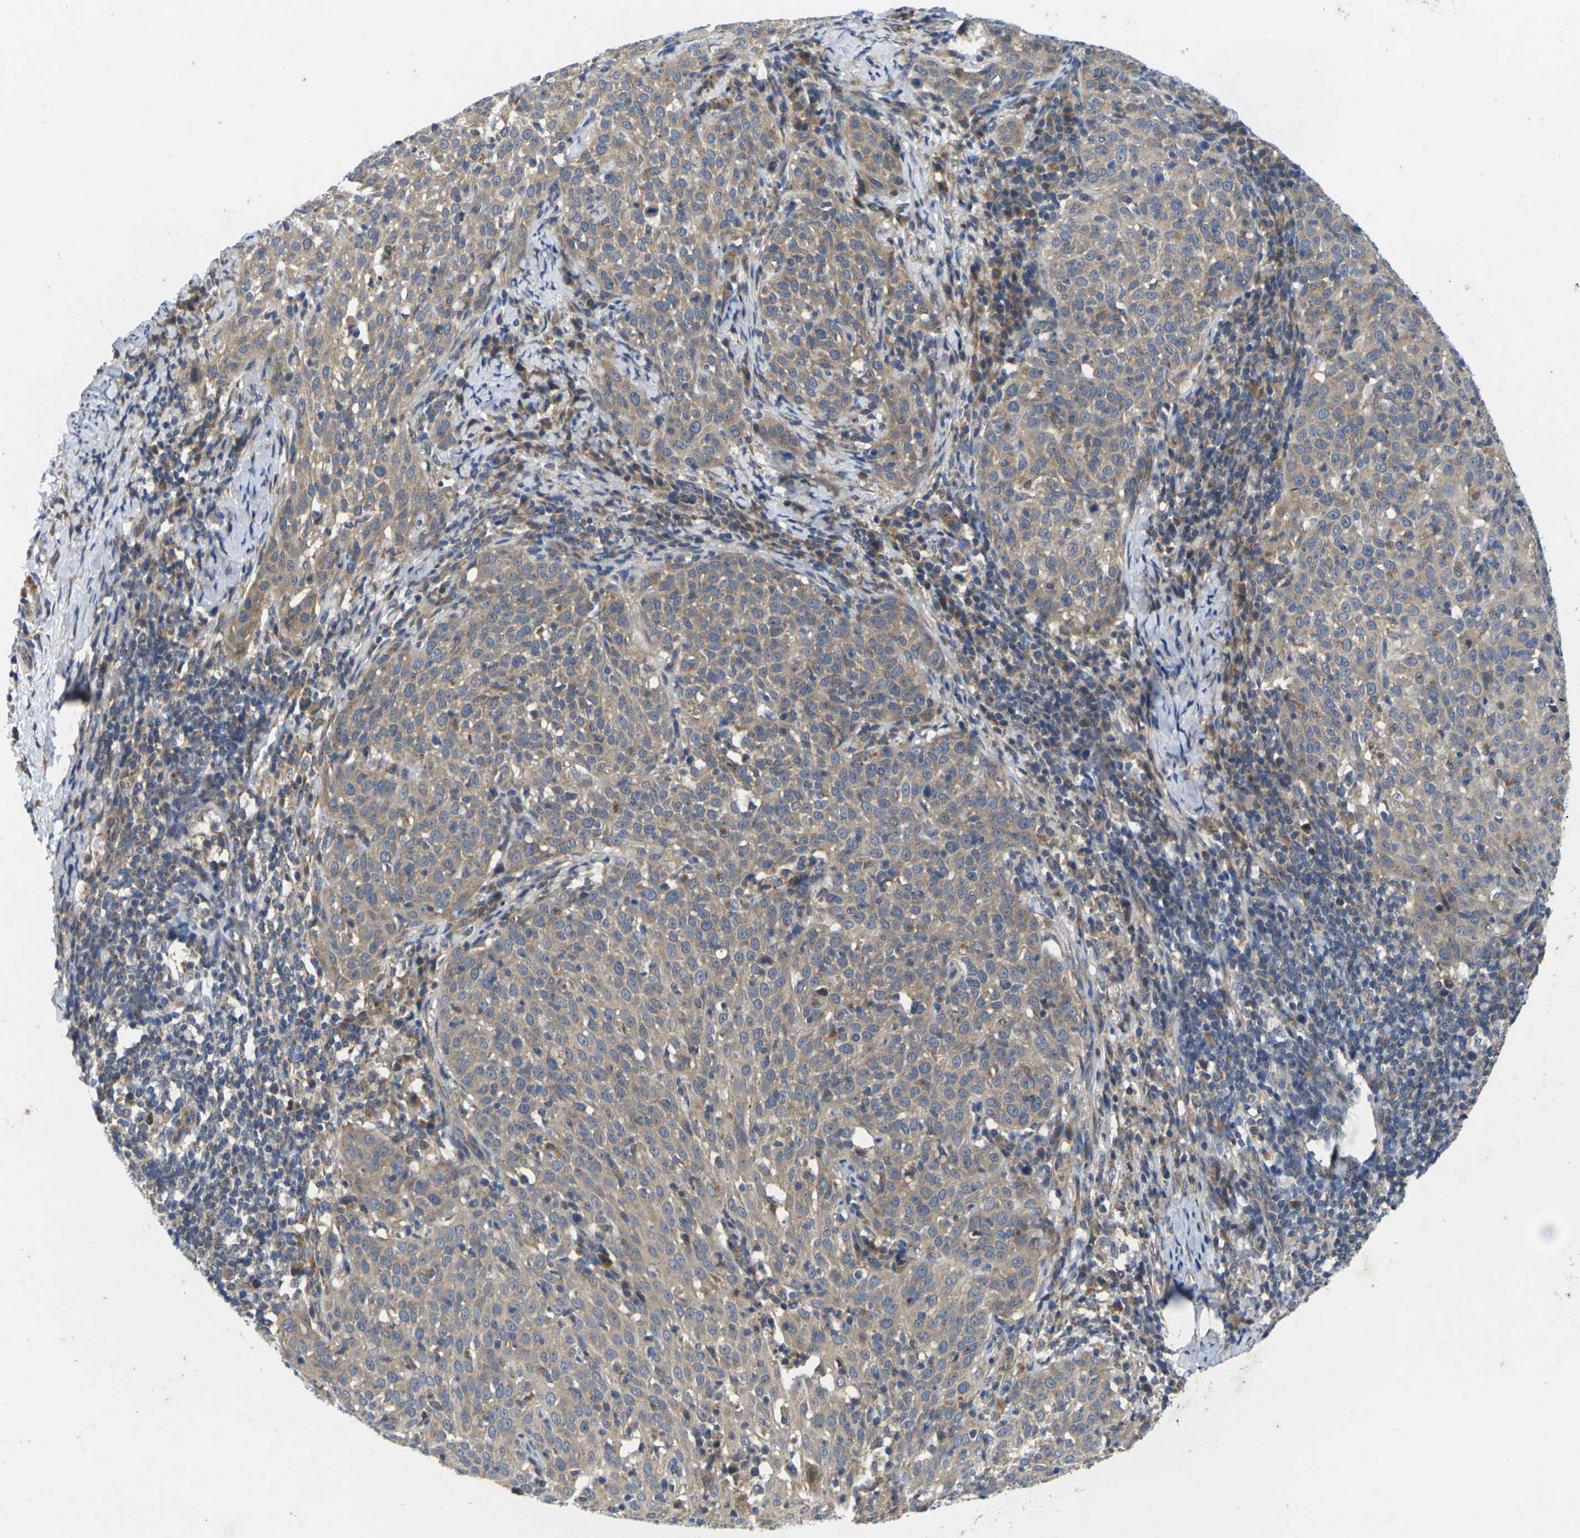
{"staining": {"intensity": "weak", "quantity": ">75%", "location": "cytoplasmic/membranous"}, "tissue": "cervical cancer", "cell_type": "Tumor cells", "image_type": "cancer", "snomed": [{"axis": "morphology", "description": "Squamous cell carcinoma, NOS"}, {"axis": "topography", "description": "Cervix"}], "caption": "Immunohistochemistry (DAB) staining of human cervical cancer (squamous cell carcinoma) reveals weak cytoplasmic/membranous protein expression in about >75% of tumor cells. The staining was performed using DAB (3,3'-diaminobenzidine), with brown indicating positive protein expression. Nuclei are stained blue with hematoxylin.", "gene": "KIF1B", "patient": {"sex": "female", "age": 51}}